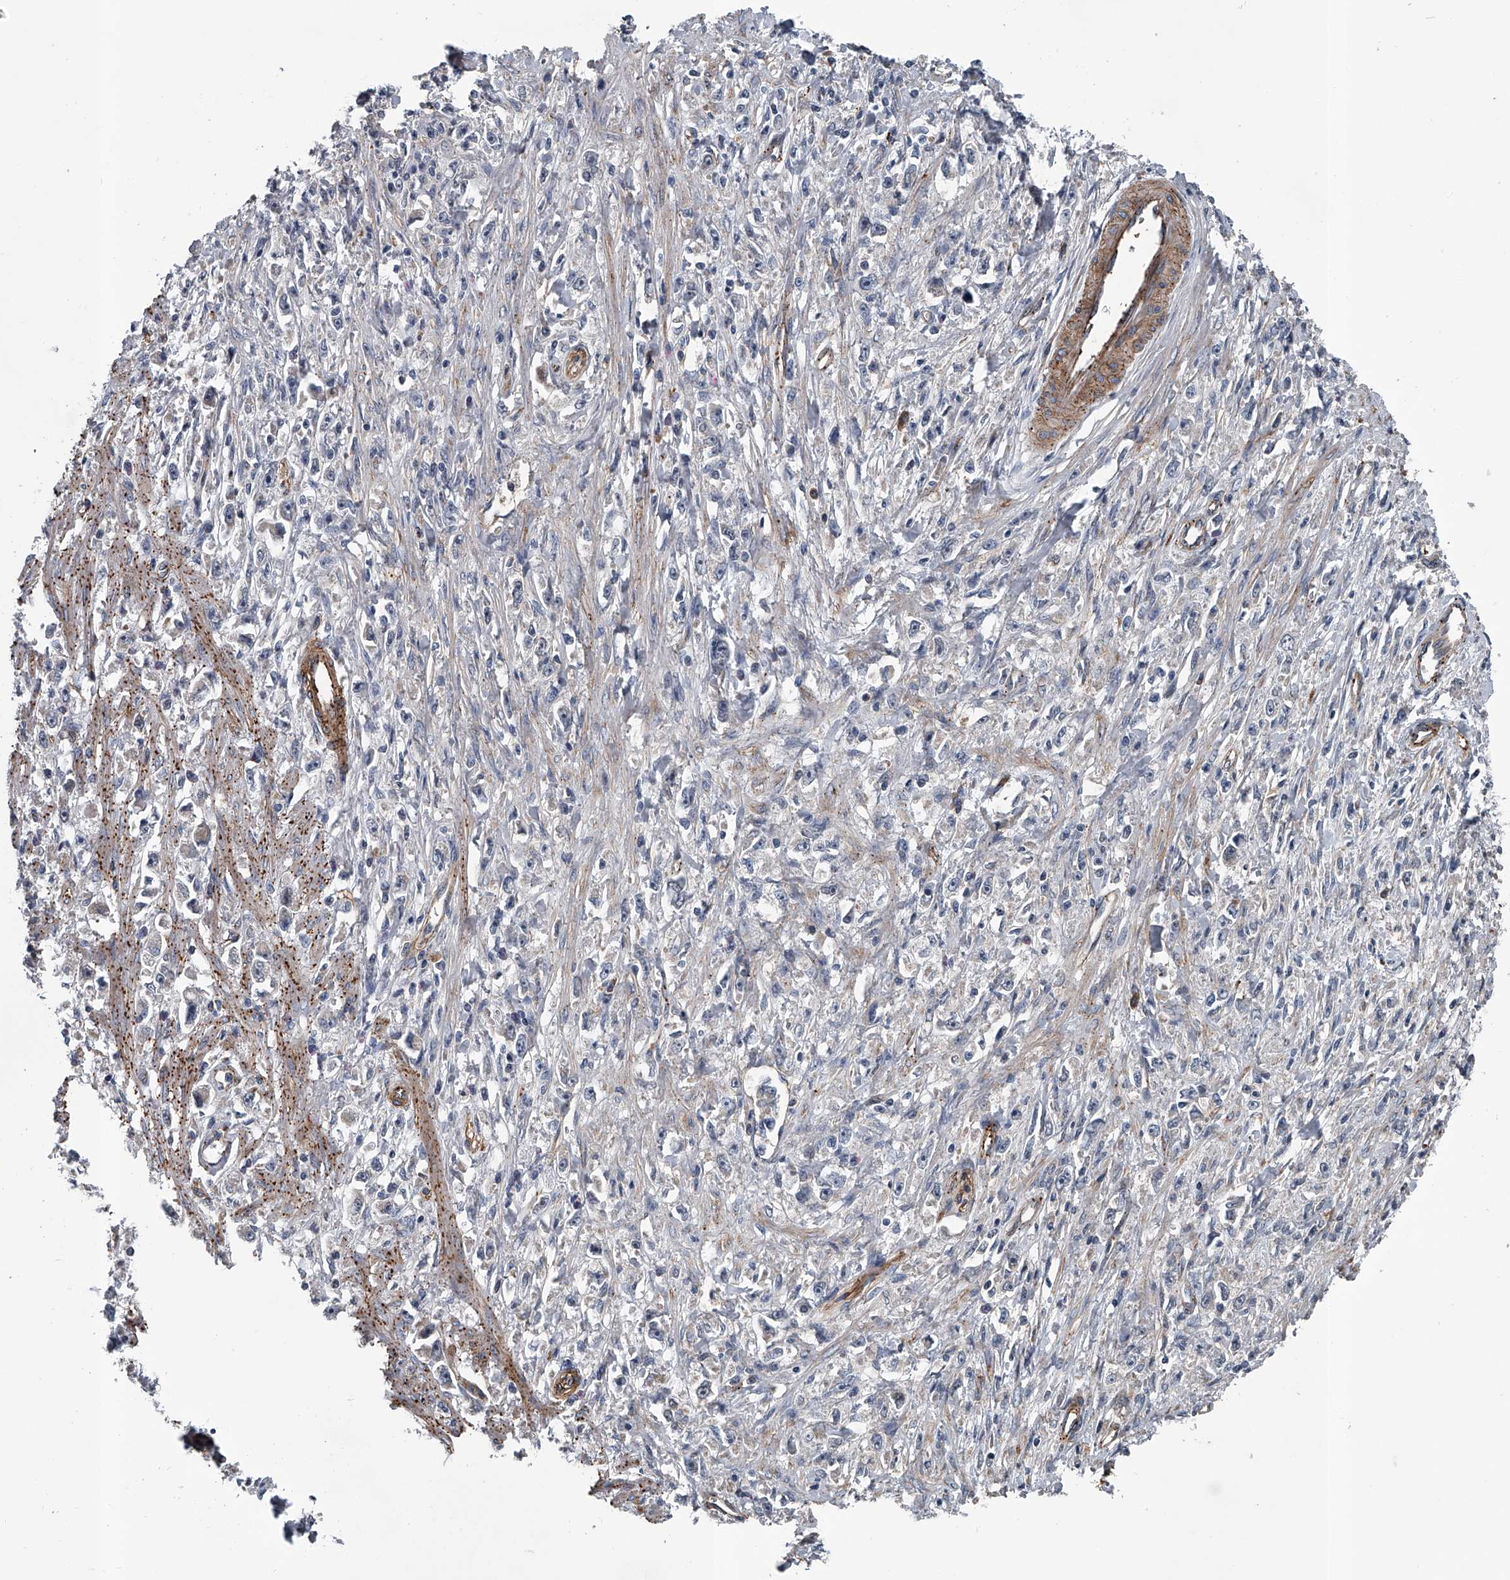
{"staining": {"intensity": "negative", "quantity": "none", "location": "none"}, "tissue": "stomach cancer", "cell_type": "Tumor cells", "image_type": "cancer", "snomed": [{"axis": "morphology", "description": "Adenocarcinoma, NOS"}, {"axis": "topography", "description": "Stomach"}], "caption": "Immunohistochemistry of adenocarcinoma (stomach) displays no positivity in tumor cells.", "gene": "LDLRAD2", "patient": {"sex": "female", "age": 59}}